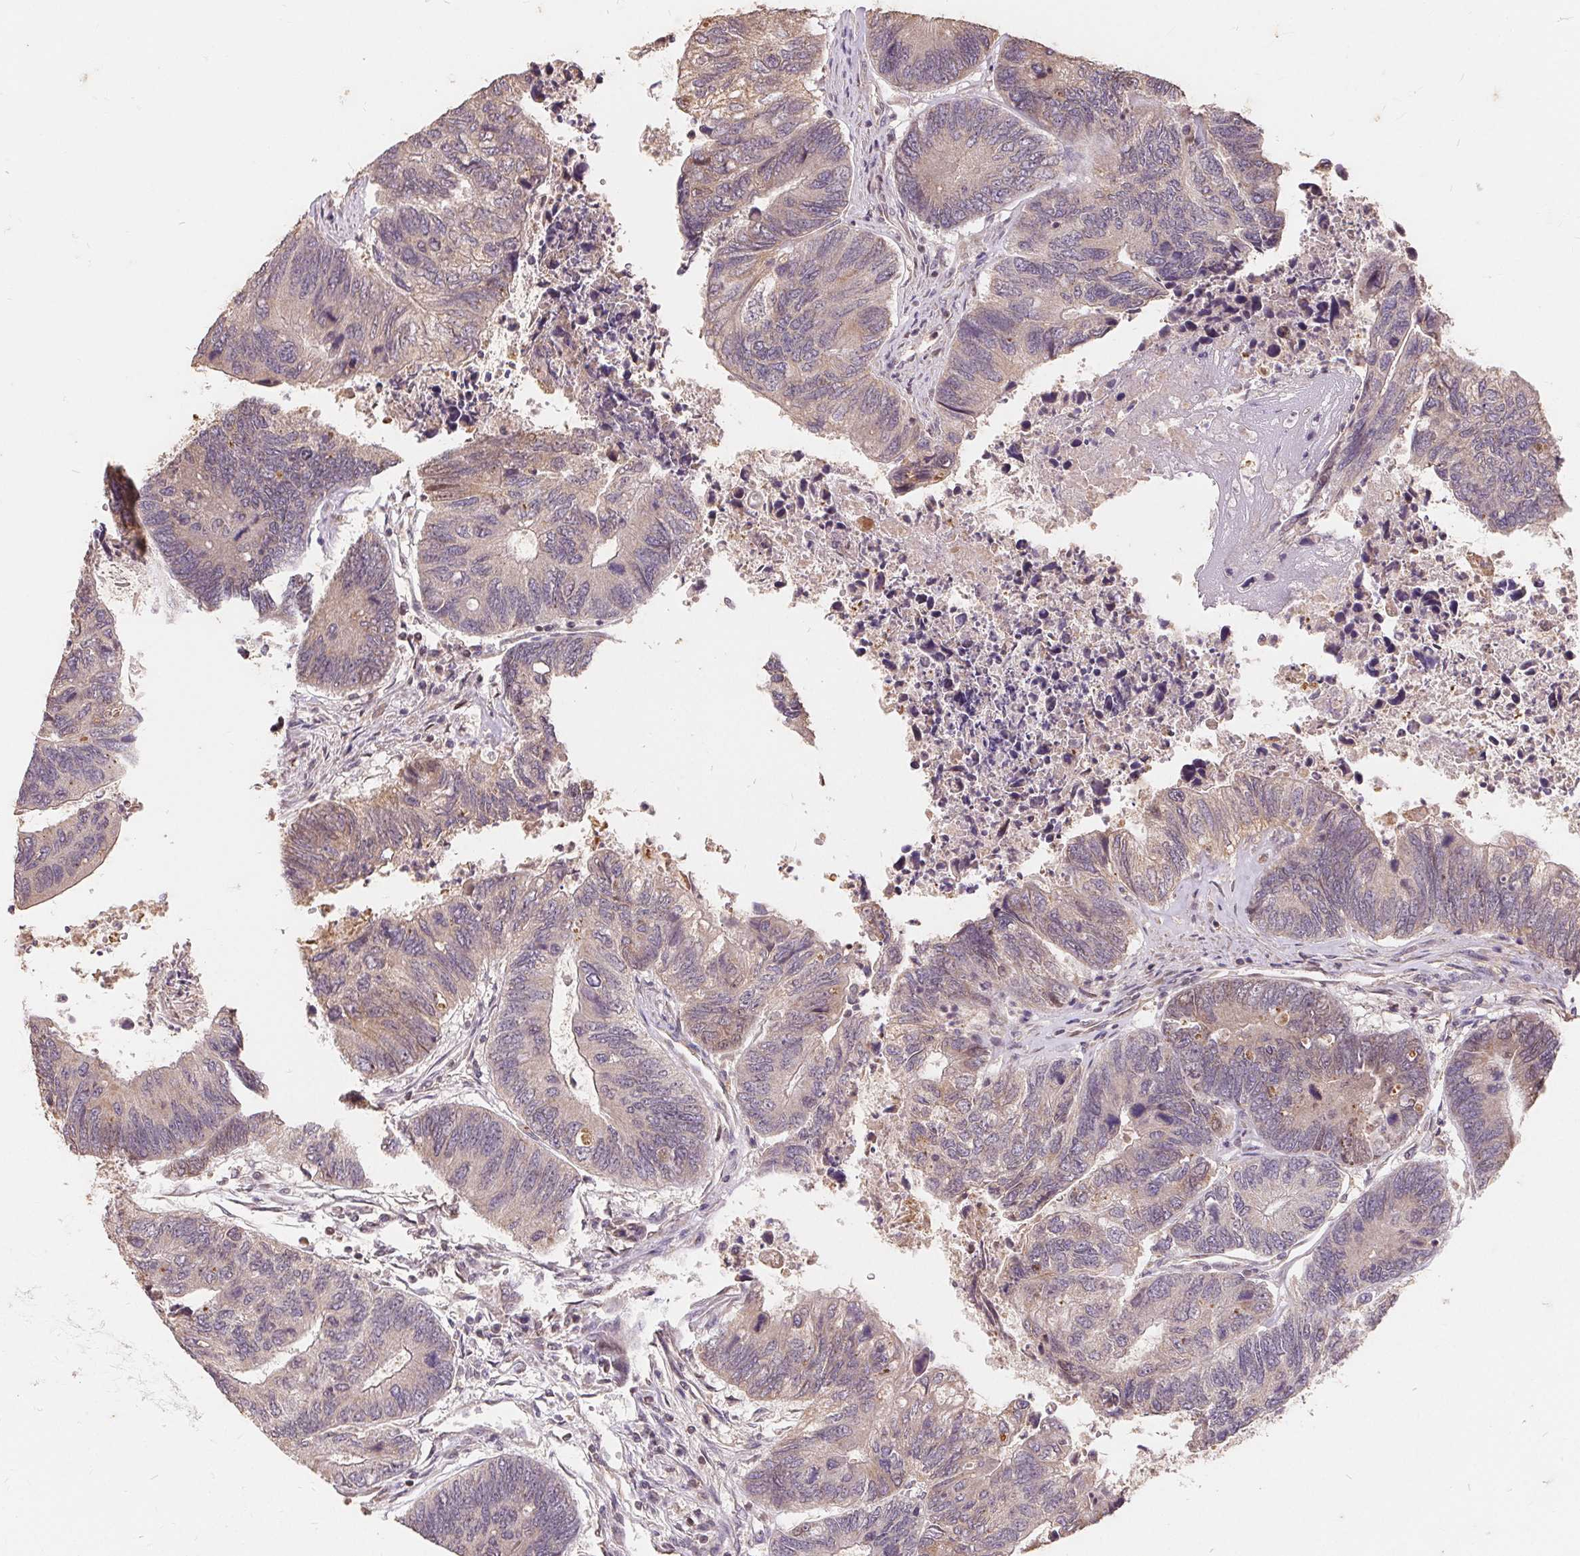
{"staining": {"intensity": "weak", "quantity": "<25%", "location": "cytoplasmic/membranous"}, "tissue": "colorectal cancer", "cell_type": "Tumor cells", "image_type": "cancer", "snomed": [{"axis": "morphology", "description": "Adenocarcinoma, NOS"}, {"axis": "topography", "description": "Colon"}], "caption": "An IHC micrograph of colorectal cancer is shown. There is no staining in tumor cells of colorectal cancer.", "gene": "CDIPT", "patient": {"sex": "female", "age": 67}}